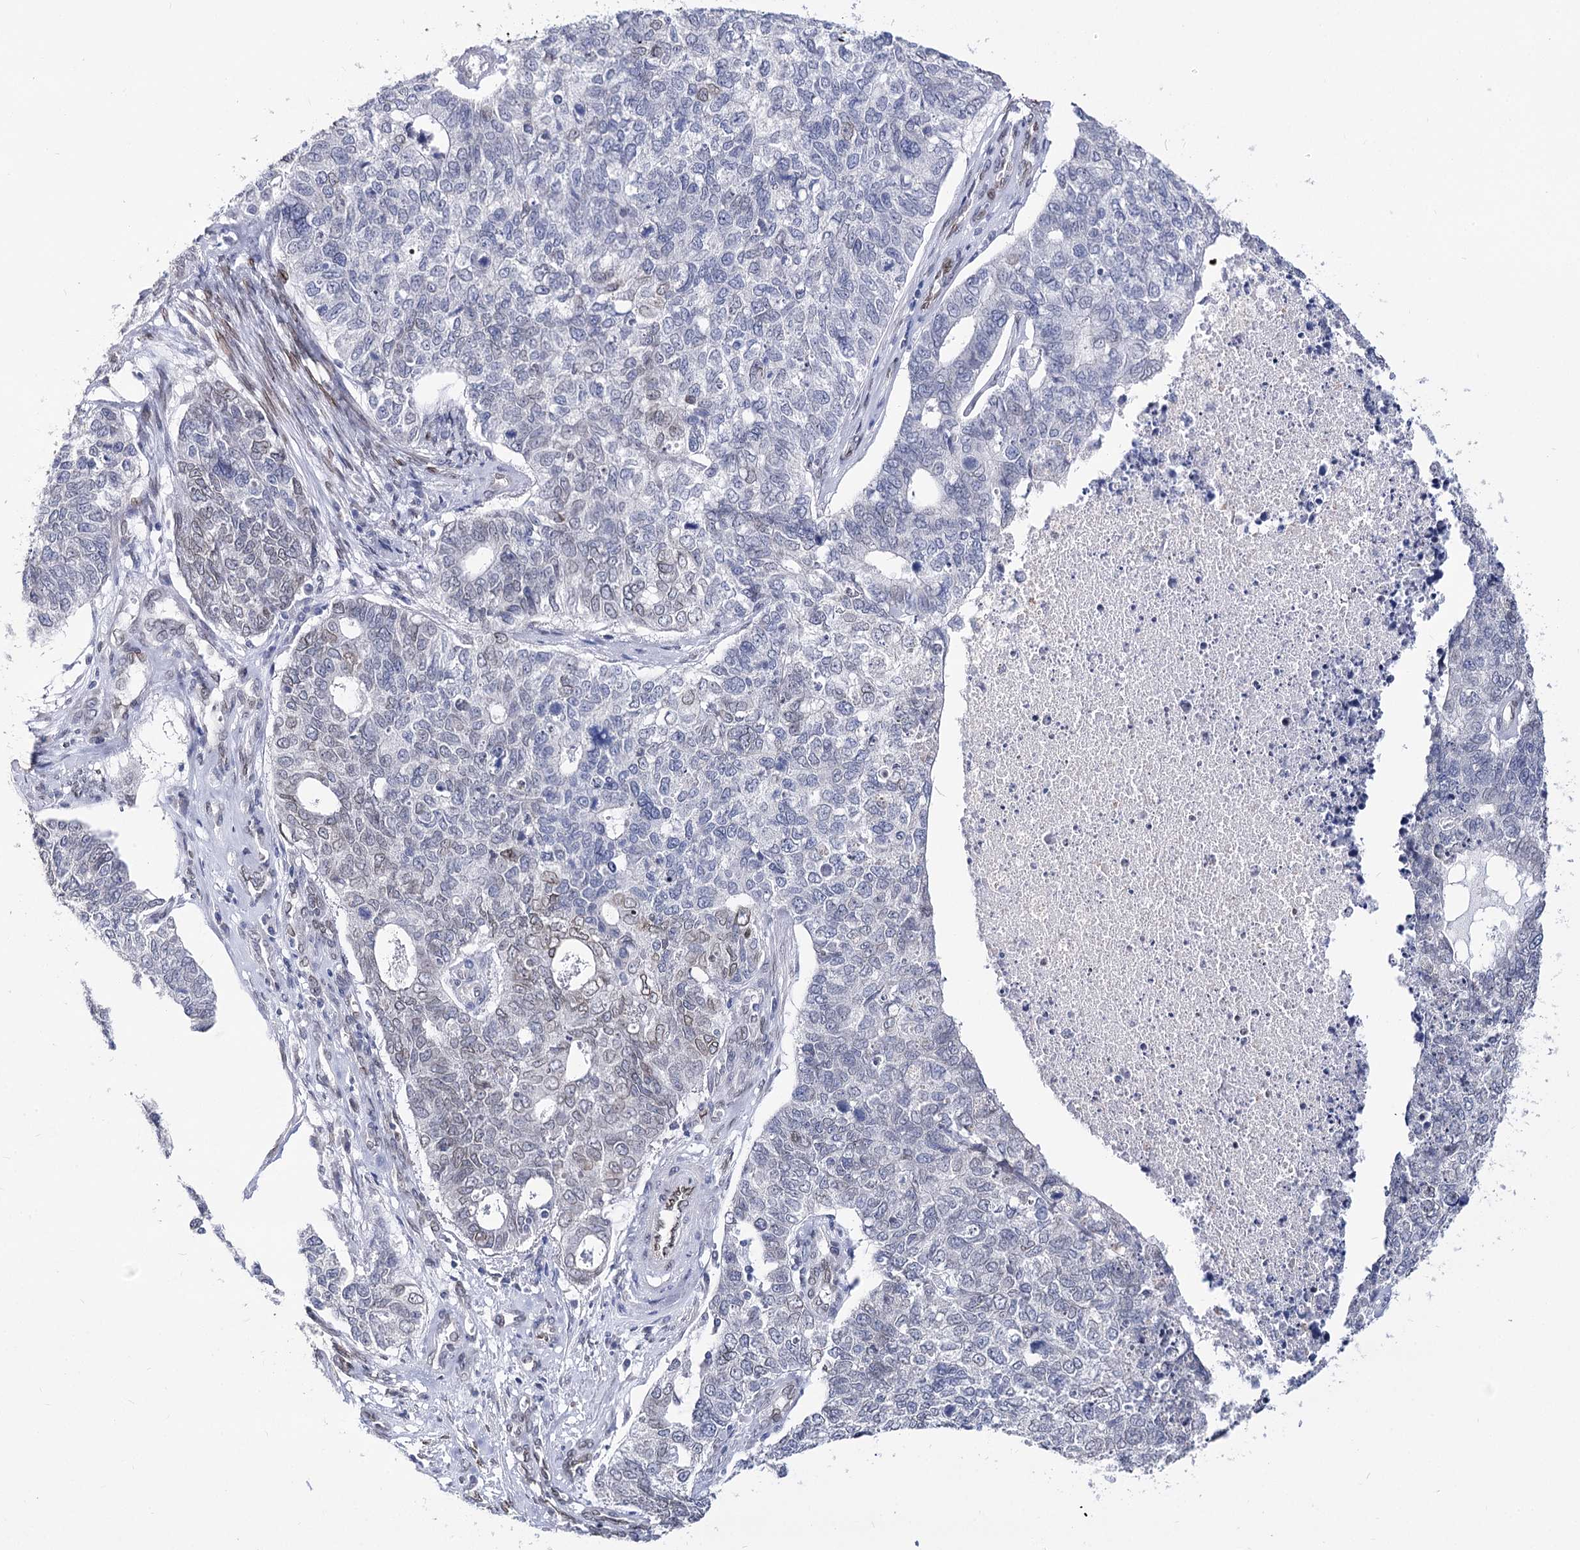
{"staining": {"intensity": "negative", "quantity": "none", "location": "none"}, "tissue": "cervical cancer", "cell_type": "Tumor cells", "image_type": "cancer", "snomed": [{"axis": "morphology", "description": "Squamous cell carcinoma, NOS"}, {"axis": "topography", "description": "Cervix"}], "caption": "IHC micrograph of human cervical cancer (squamous cell carcinoma) stained for a protein (brown), which reveals no staining in tumor cells.", "gene": "TMEM201", "patient": {"sex": "female", "age": 63}}